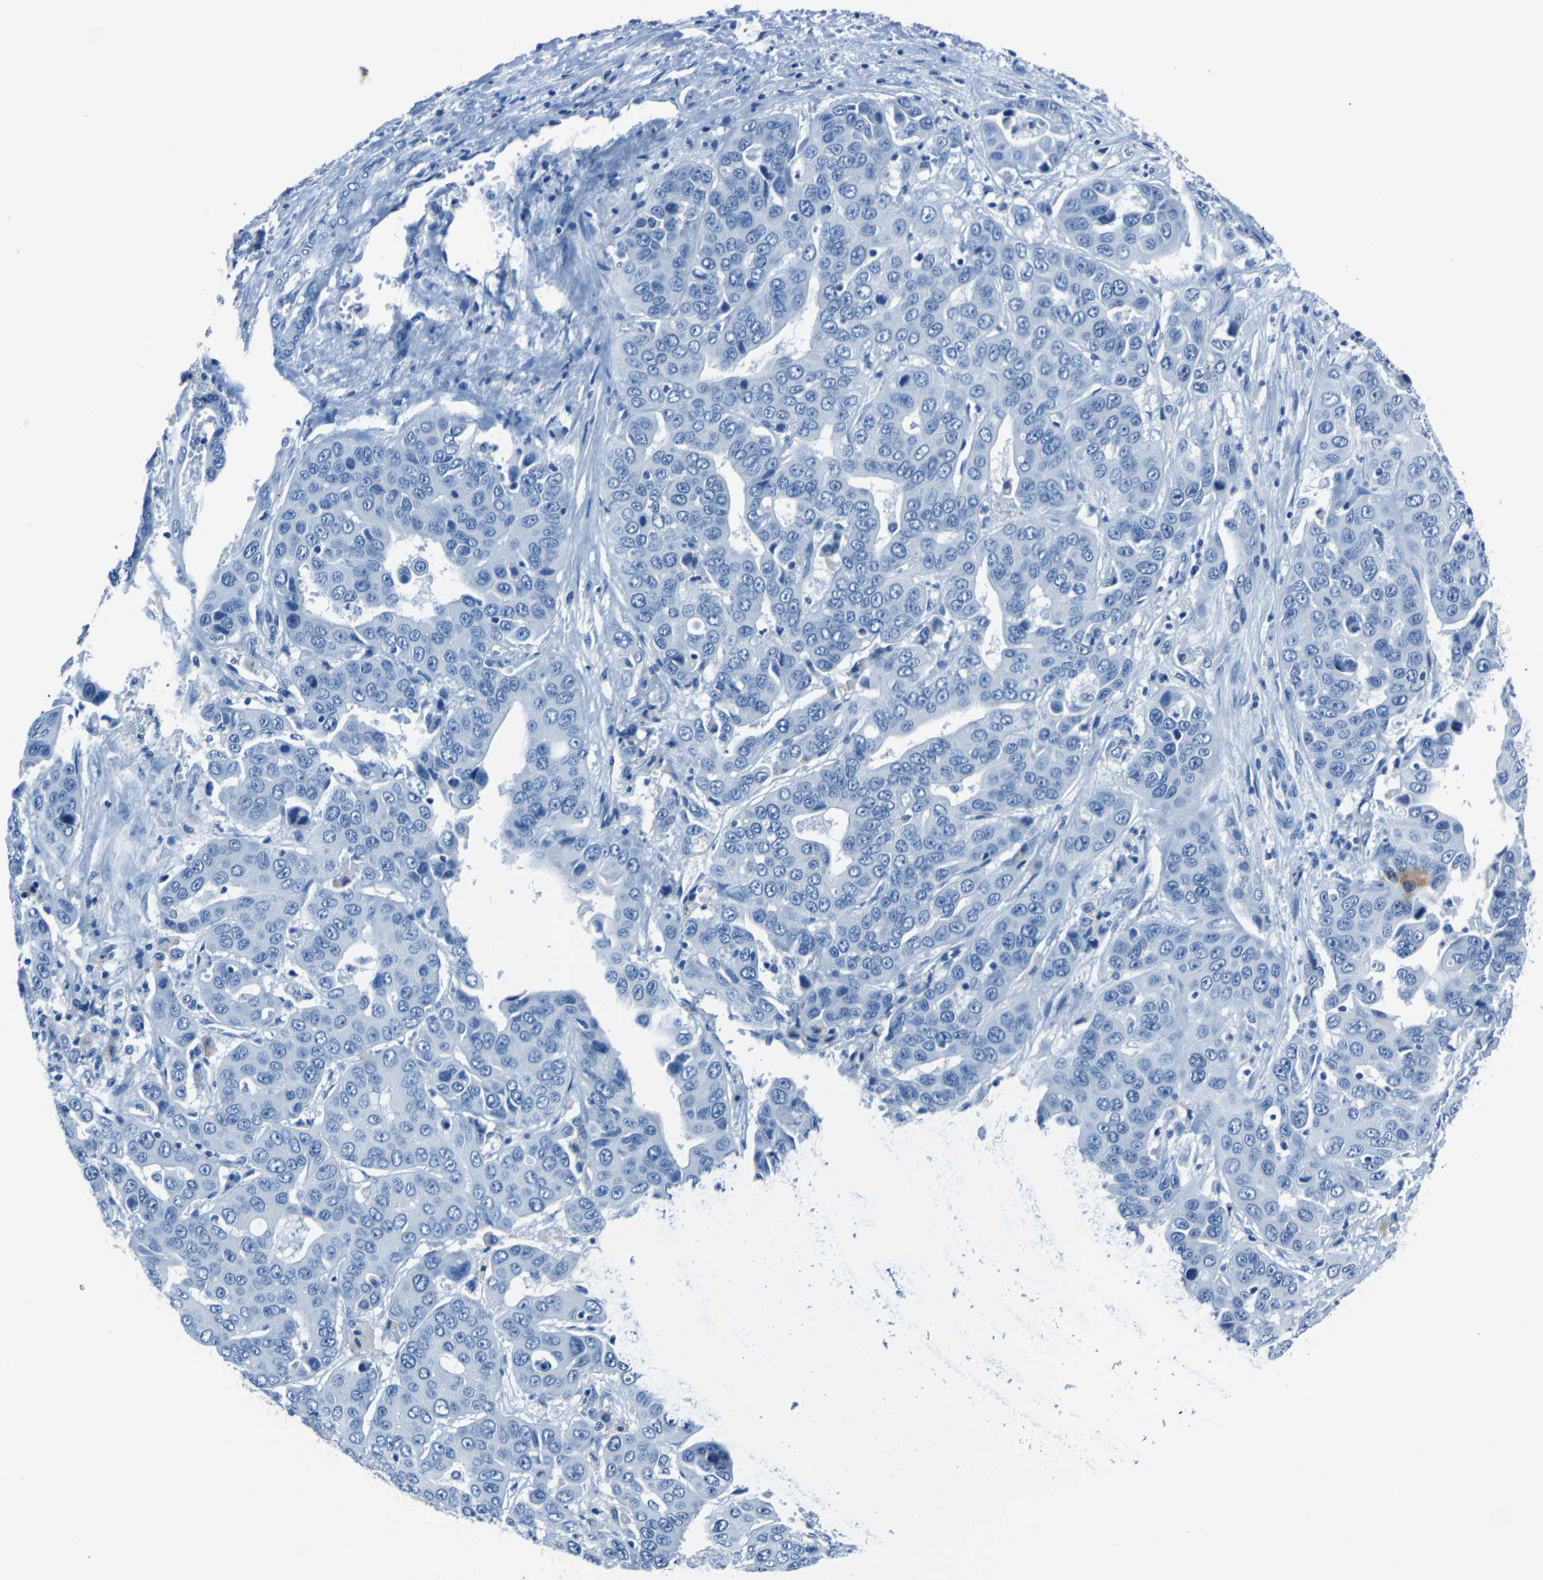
{"staining": {"intensity": "negative", "quantity": "none", "location": "none"}, "tissue": "liver cancer", "cell_type": "Tumor cells", "image_type": "cancer", "snomed": [{"axis": "morphology", "description": "Cholangiocarcinoma"}, {"axis": "topography", "description": "Liver"}], "caption": "This histopathology image is of cholangiocarcinoma (liver) stained with immunohistochemistry to label a protein in brown with the nuclei are counter-stained blue. There is no positivity in tumor cells.", "gene": "FBN2", "patient": {"sex": "female", "age": 52}}